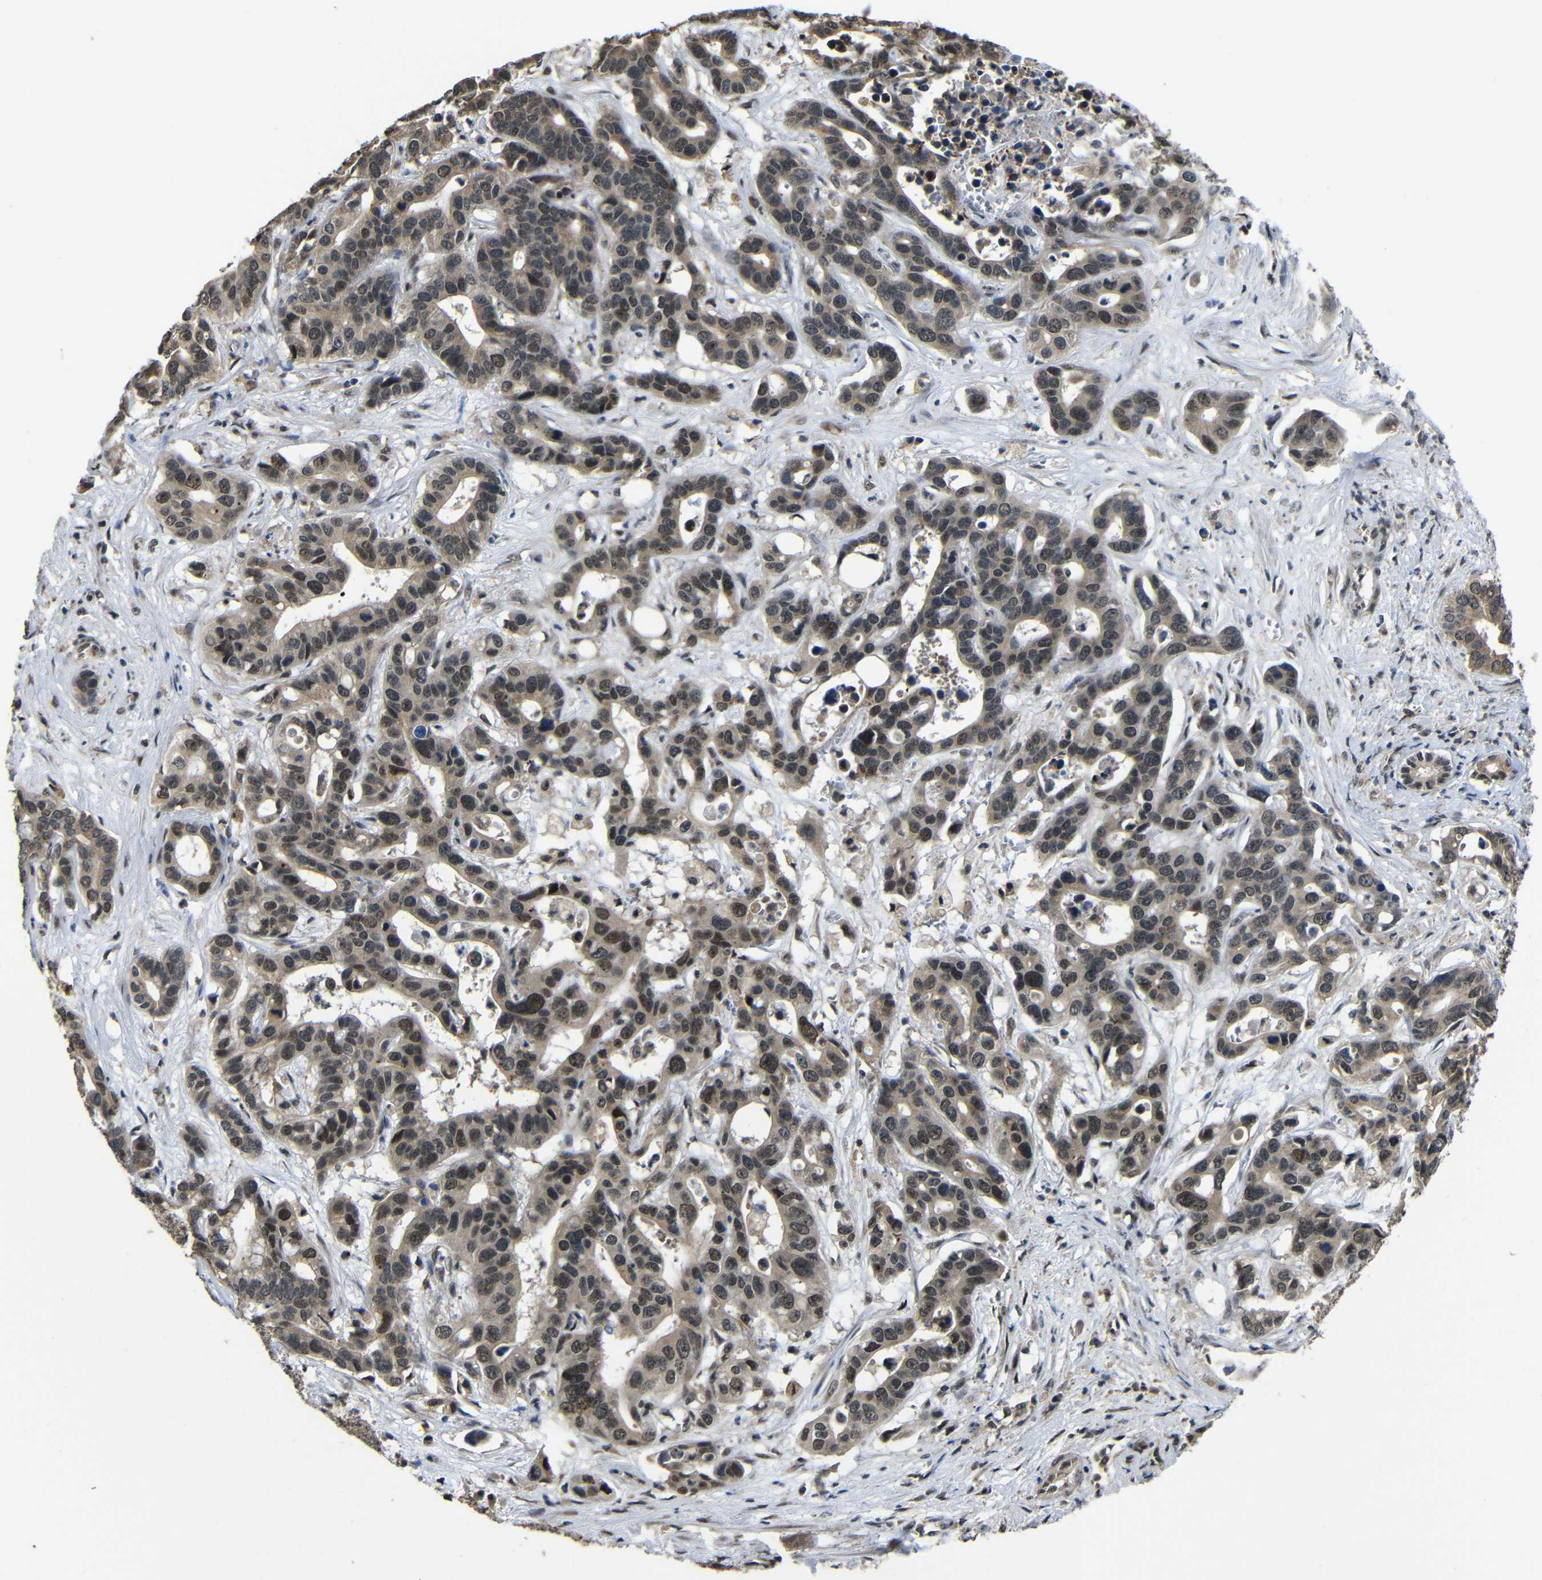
{"staining": {"intensity": "weak", "quantity": ">75%", "location": "cytoplasmic/membranous,nuclear"}, "tissue": "liver cancer", "cell_type": "Tumor cells", "image_type": "cancer", "snomed": [{"axis": "morphology", "description": "Cholangiocarcinoma"}, {"axis": "topography", "description": "Liver"}], "caption": "The histopathology image exhibits immunohistochemical staining of liver cholangiocarcinoma. There is weak cytoplasmic/membranous and nuclear expression is seen in approximately >75% of tumor cells. (DAB IHC, brown staining for protein, blue staining for nuclei).", "gene": "FAM172A", "patient": {"sex": "female", "age": 65}}